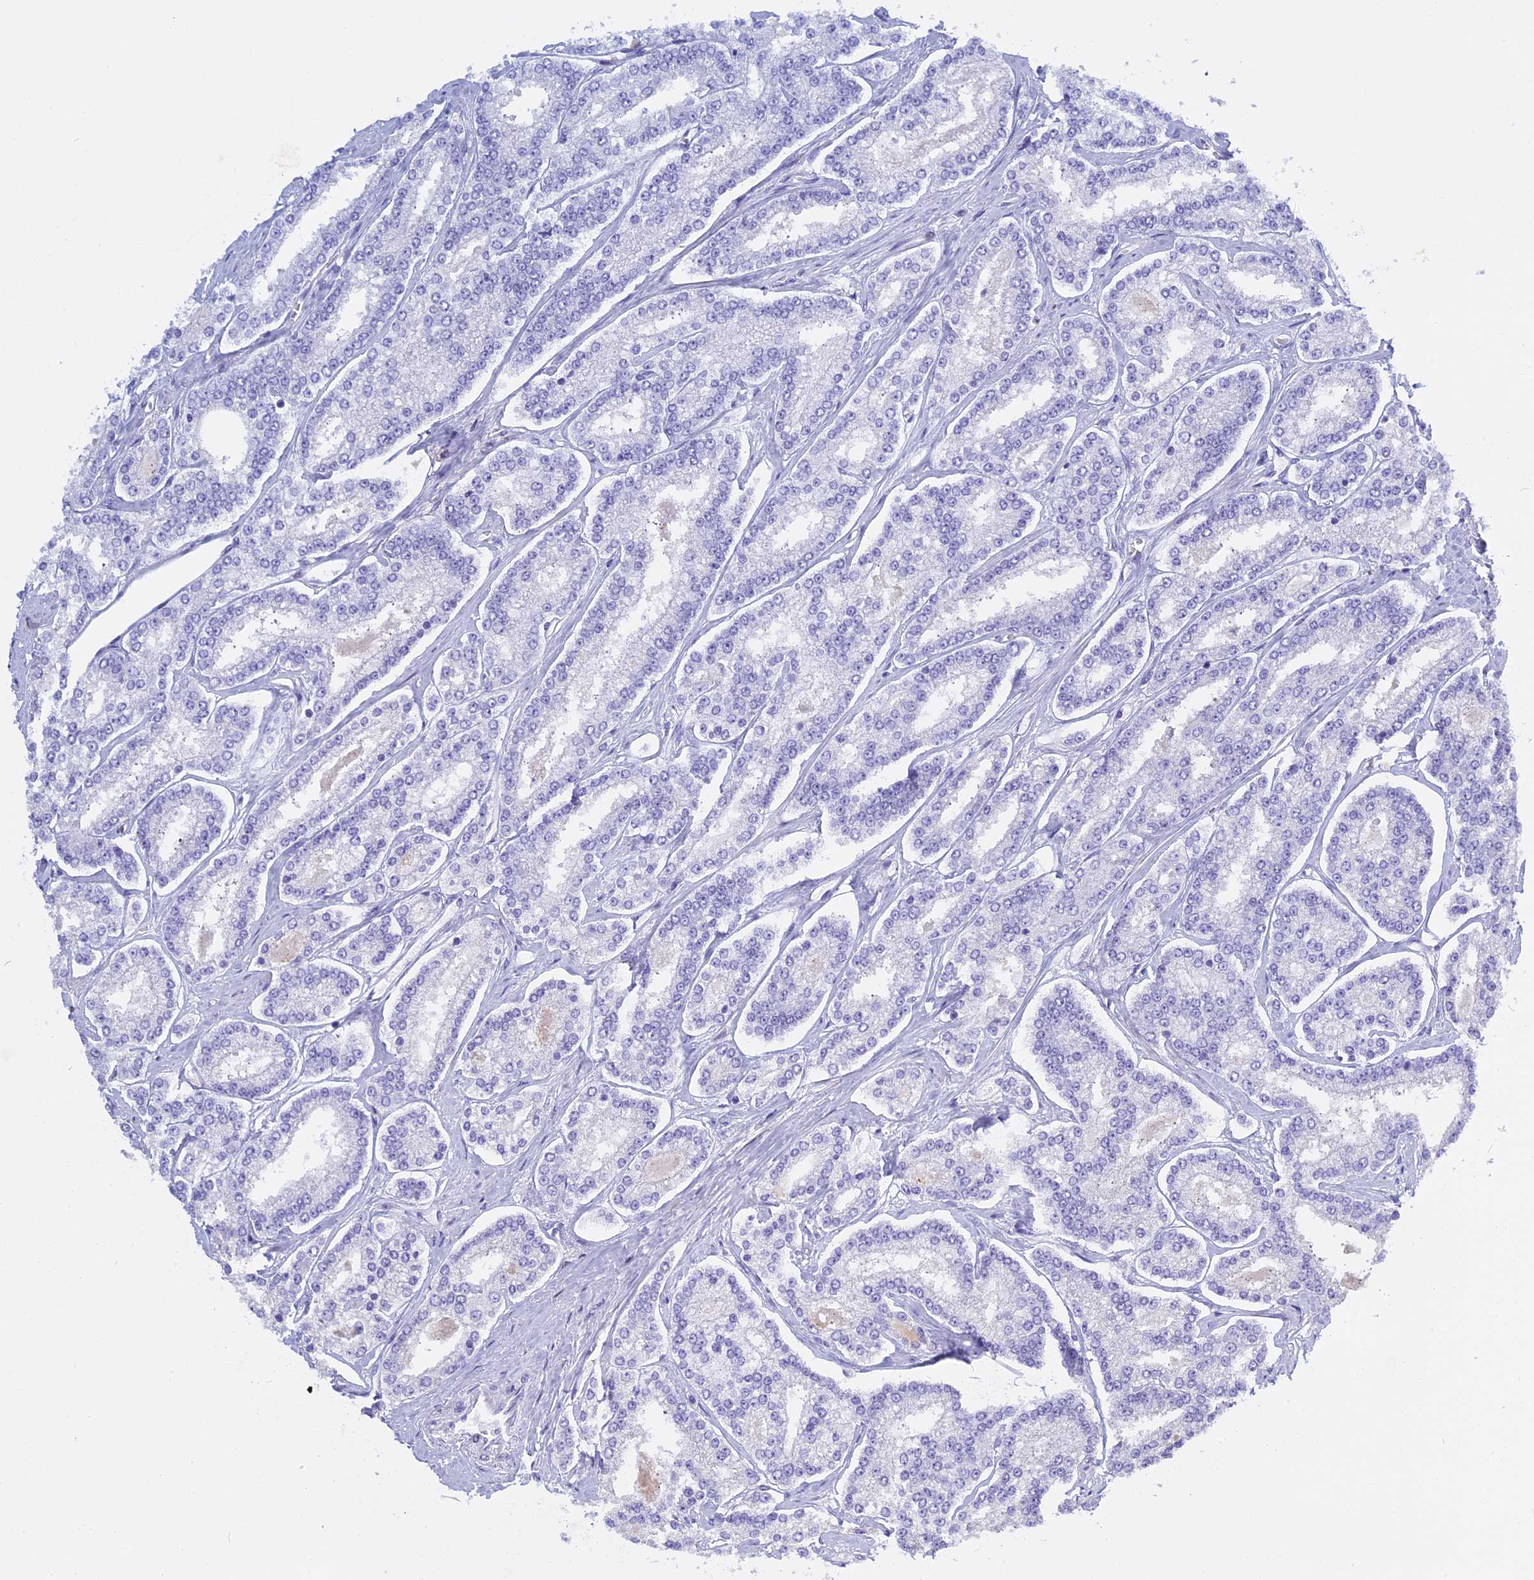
{"staining": {"intensity": "negative", "quantity": "none", "location": "none"}, "tissue": "prostate cancer", "cell_type": "Tumor cells", "image_type": "cancer", "snomed": [{"axis": "morphology", "description": "Normal tissue, NOS"}, {"axis": "morphology", "description": "Adenocarcinoma, High grade"}, {"axis": "topography", "description": "Prostate"}], "caption": "Image shows no protein expression in tumor cells of prostate high-grade adenocarcinoma tissue.", "gene": "KCTD21", "patient": {"sex": "male", "age": 83}}